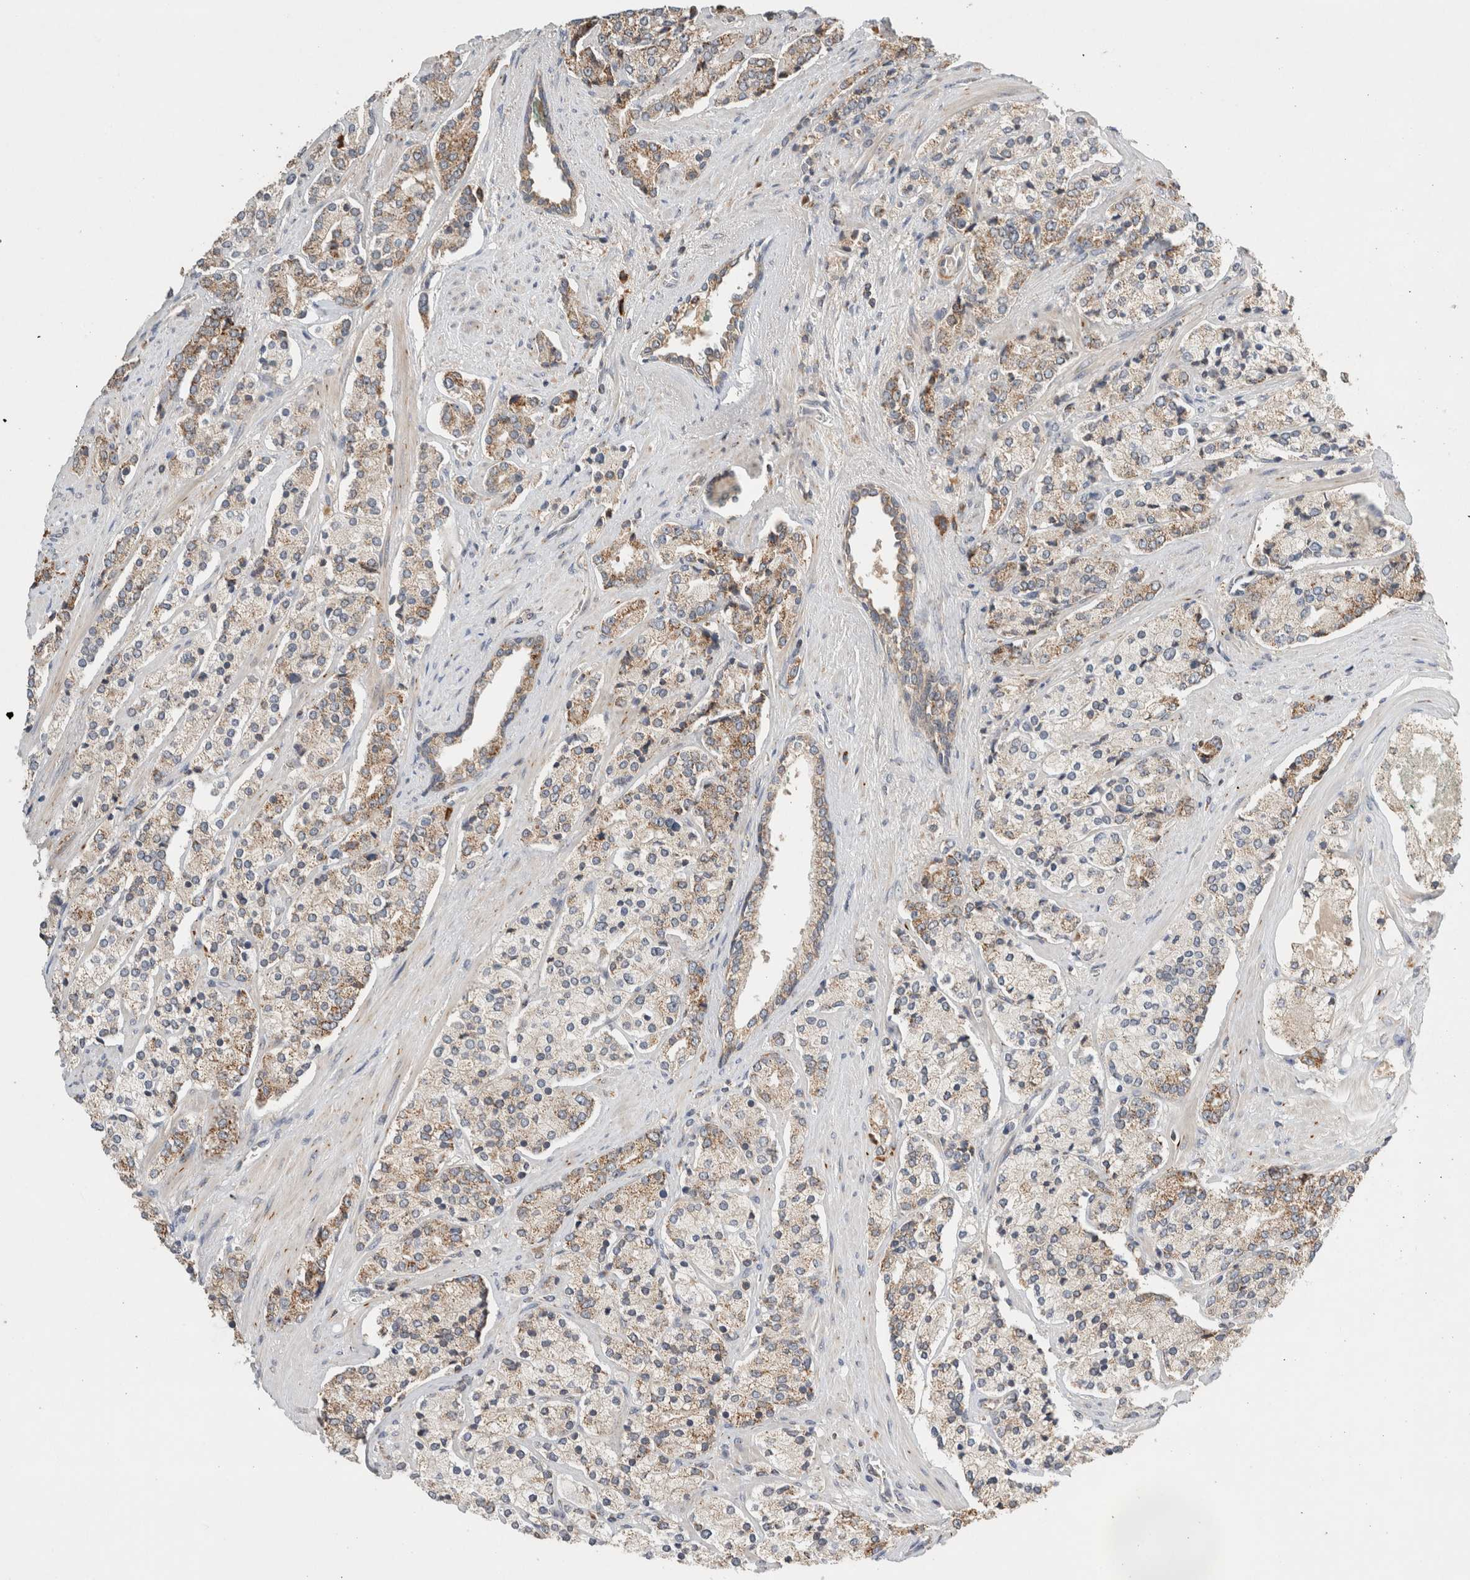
{"staining": {"intensity": "moderate", "quantity": "25%-75%", "location": "cytoplasmic/membranous"}, "tissue": "prostate cancer", "cell_type": "Tumor cells", "image_type": "cancer", "snomed": [{"axis": "morphology", "description": "Adenocarcinoma, High grade"}, {"axis": "topography", "description": "Prostate"}], "caption": "Immunohistochemistry micrograph of neoplastic tissue: prostate cancer (high-grade adenocarcinoma) stained using immunohistochemistry (IHC) exhibits medium levels of moderate protein expression localized specifically in the cytoplasmic/membranous of tumor cells, appearing as a cytoplasmic/membranous brown color.", "gene": "AMPD1", "patient": {"sex": "male", "age": 71}}